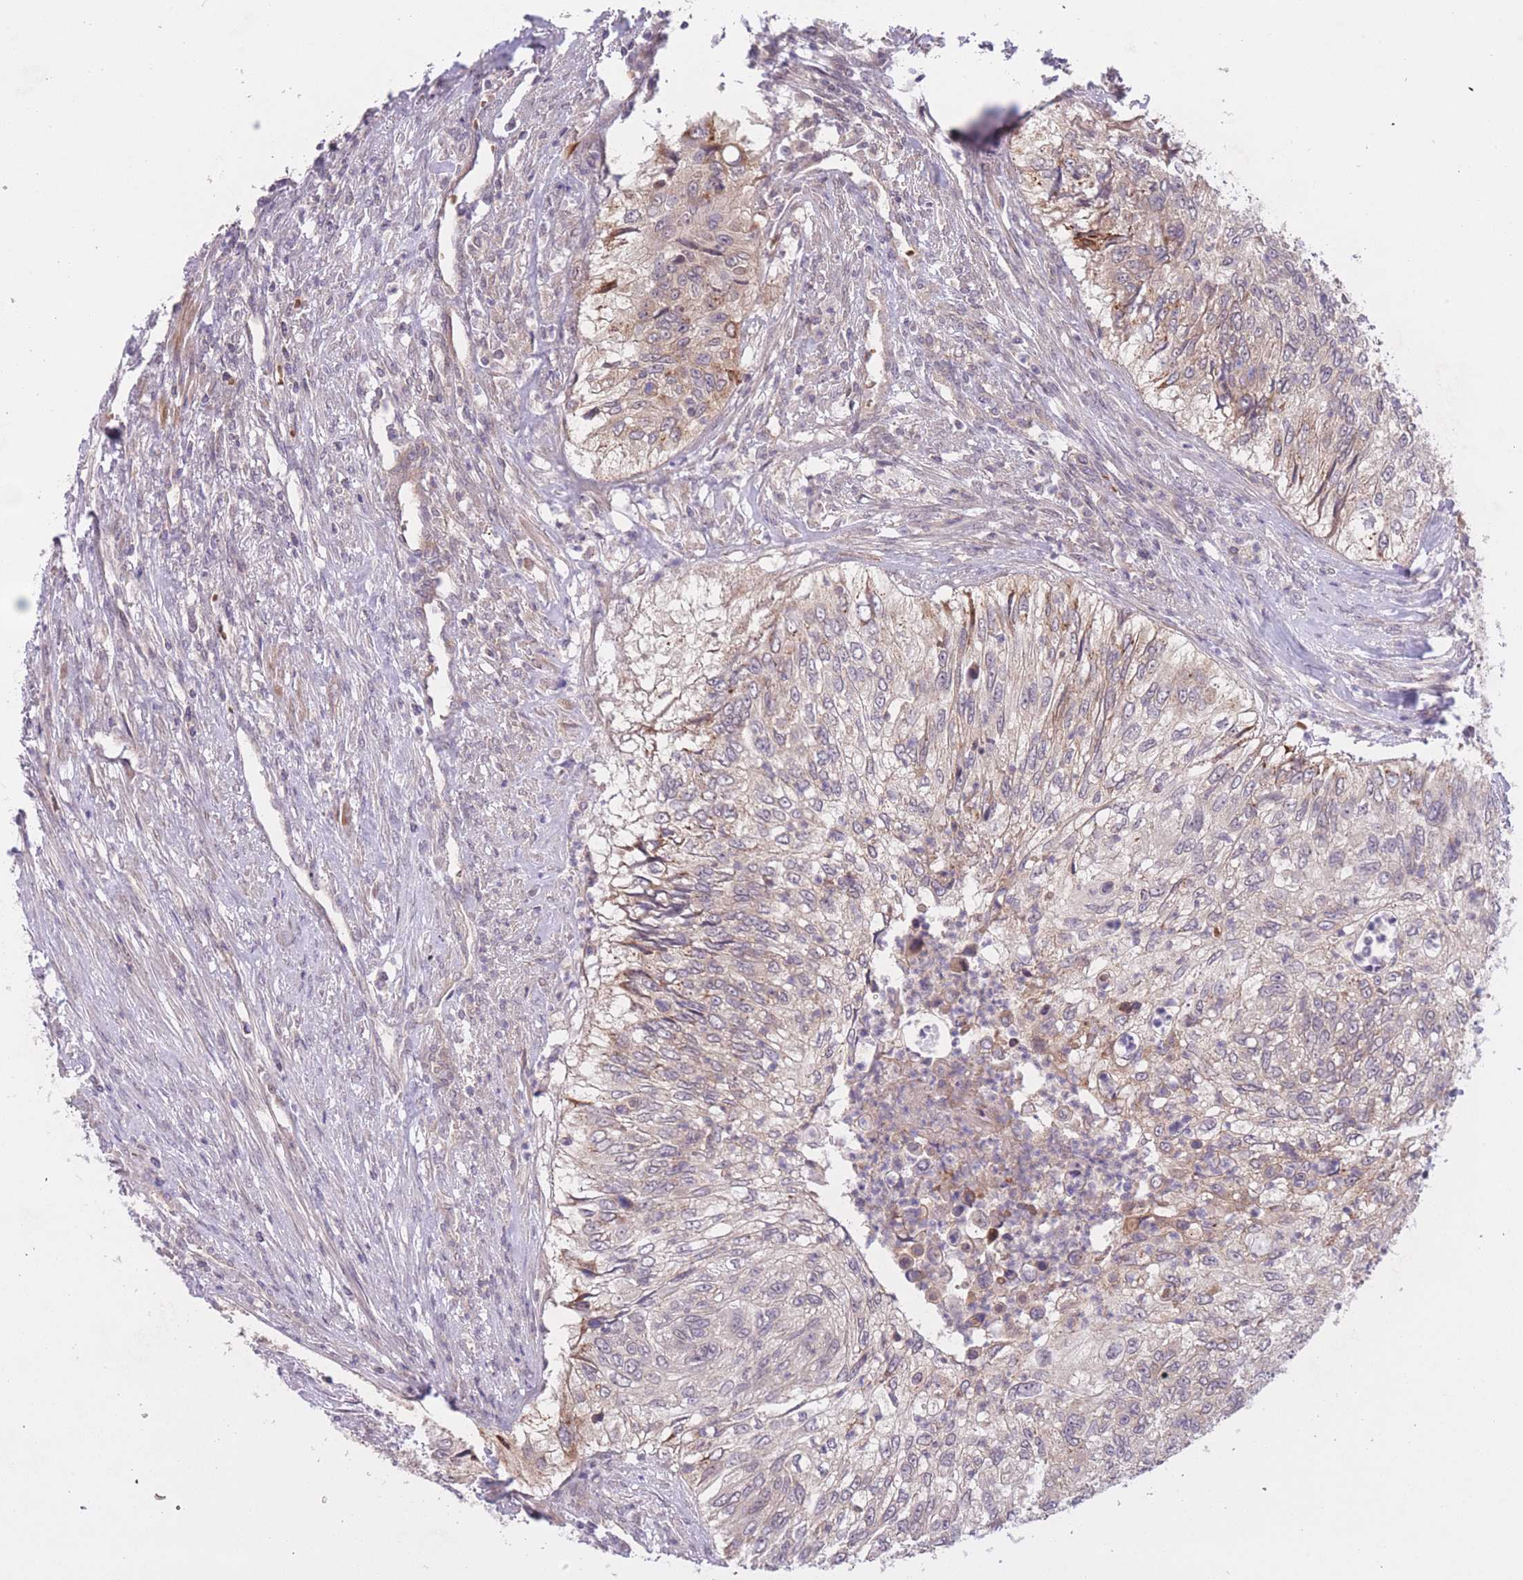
{"staining": {"intensity": "moderate", "quantity": "<25%", "location": "cytoplasmic/membranous"}, "tissue": "urothelial cancer", "cell_type": "Tumor cells", "image_type": "cancer", "snomed": [{"axis": "morphology", "description": "Urothelial carcinoma, High grade"}, {"axis": "topography", "description": "Urinary bladder"}], "caption": "Urothelial cancer stained with DAB (3,3'-diaminobenzidine) immunohistochemistry shows low levels of moderate cytoplasmic/membranous staining in about <25% of tumor cells.", "gene": "FUT5", "patient": {"sex": "female", "age": 60}}